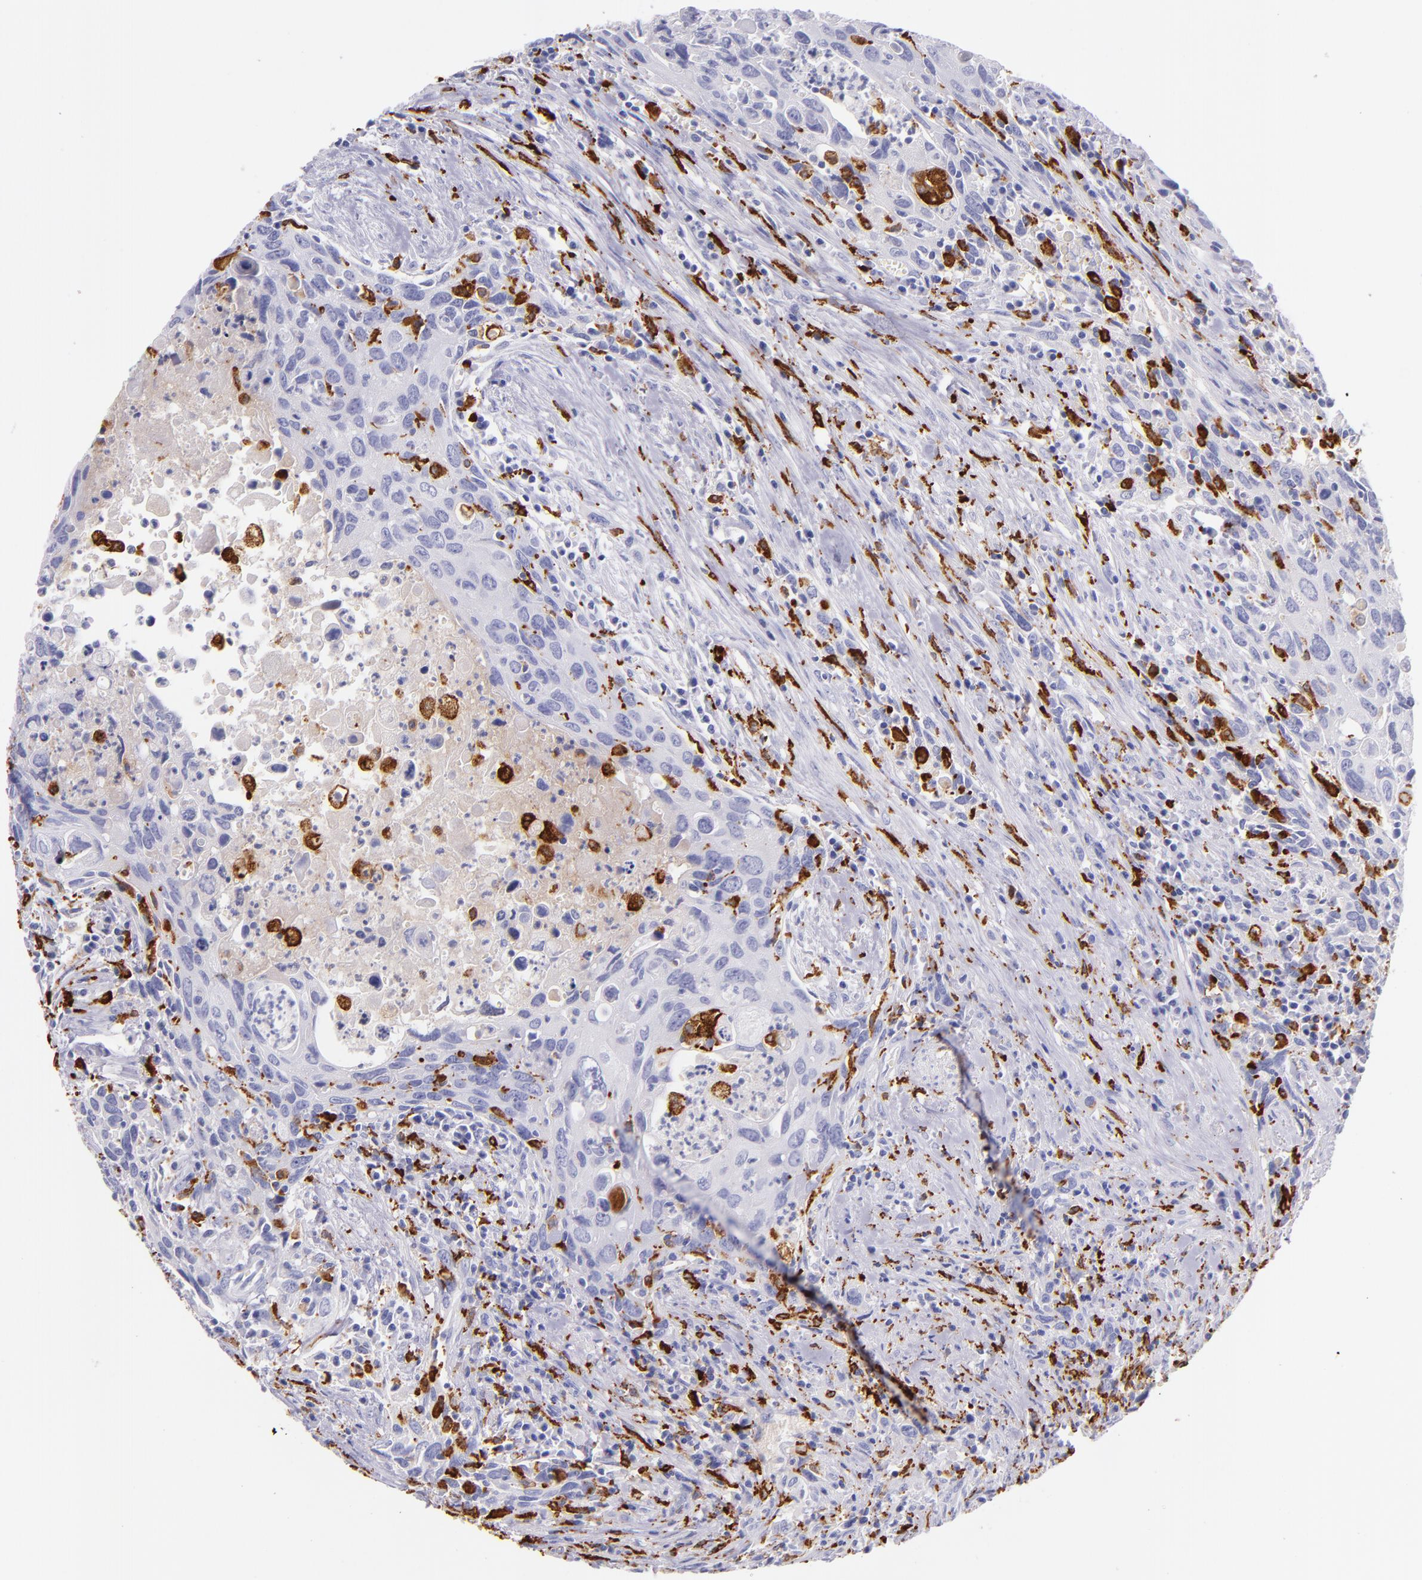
{"staining": {"intensity": "negative", "quantity": "none", "location": "none"}, "tissue": "urothelial cancer", "cell_type": "Tumor cells", "image_type": "cancer", "snomed": [{"axis": "morphology", "description": "Urothelial carcinoma, High grade"}, {"axis": "topography", "description": "Urinary bladder"}], "caption": "DAB (3,3'-diaminobenzidine) immunohistochemical staining of human urothelial cancer shows no significant positivity in tumor cells.", "gene": "CD163", "patient": {"sex": "male", "age": 71}}